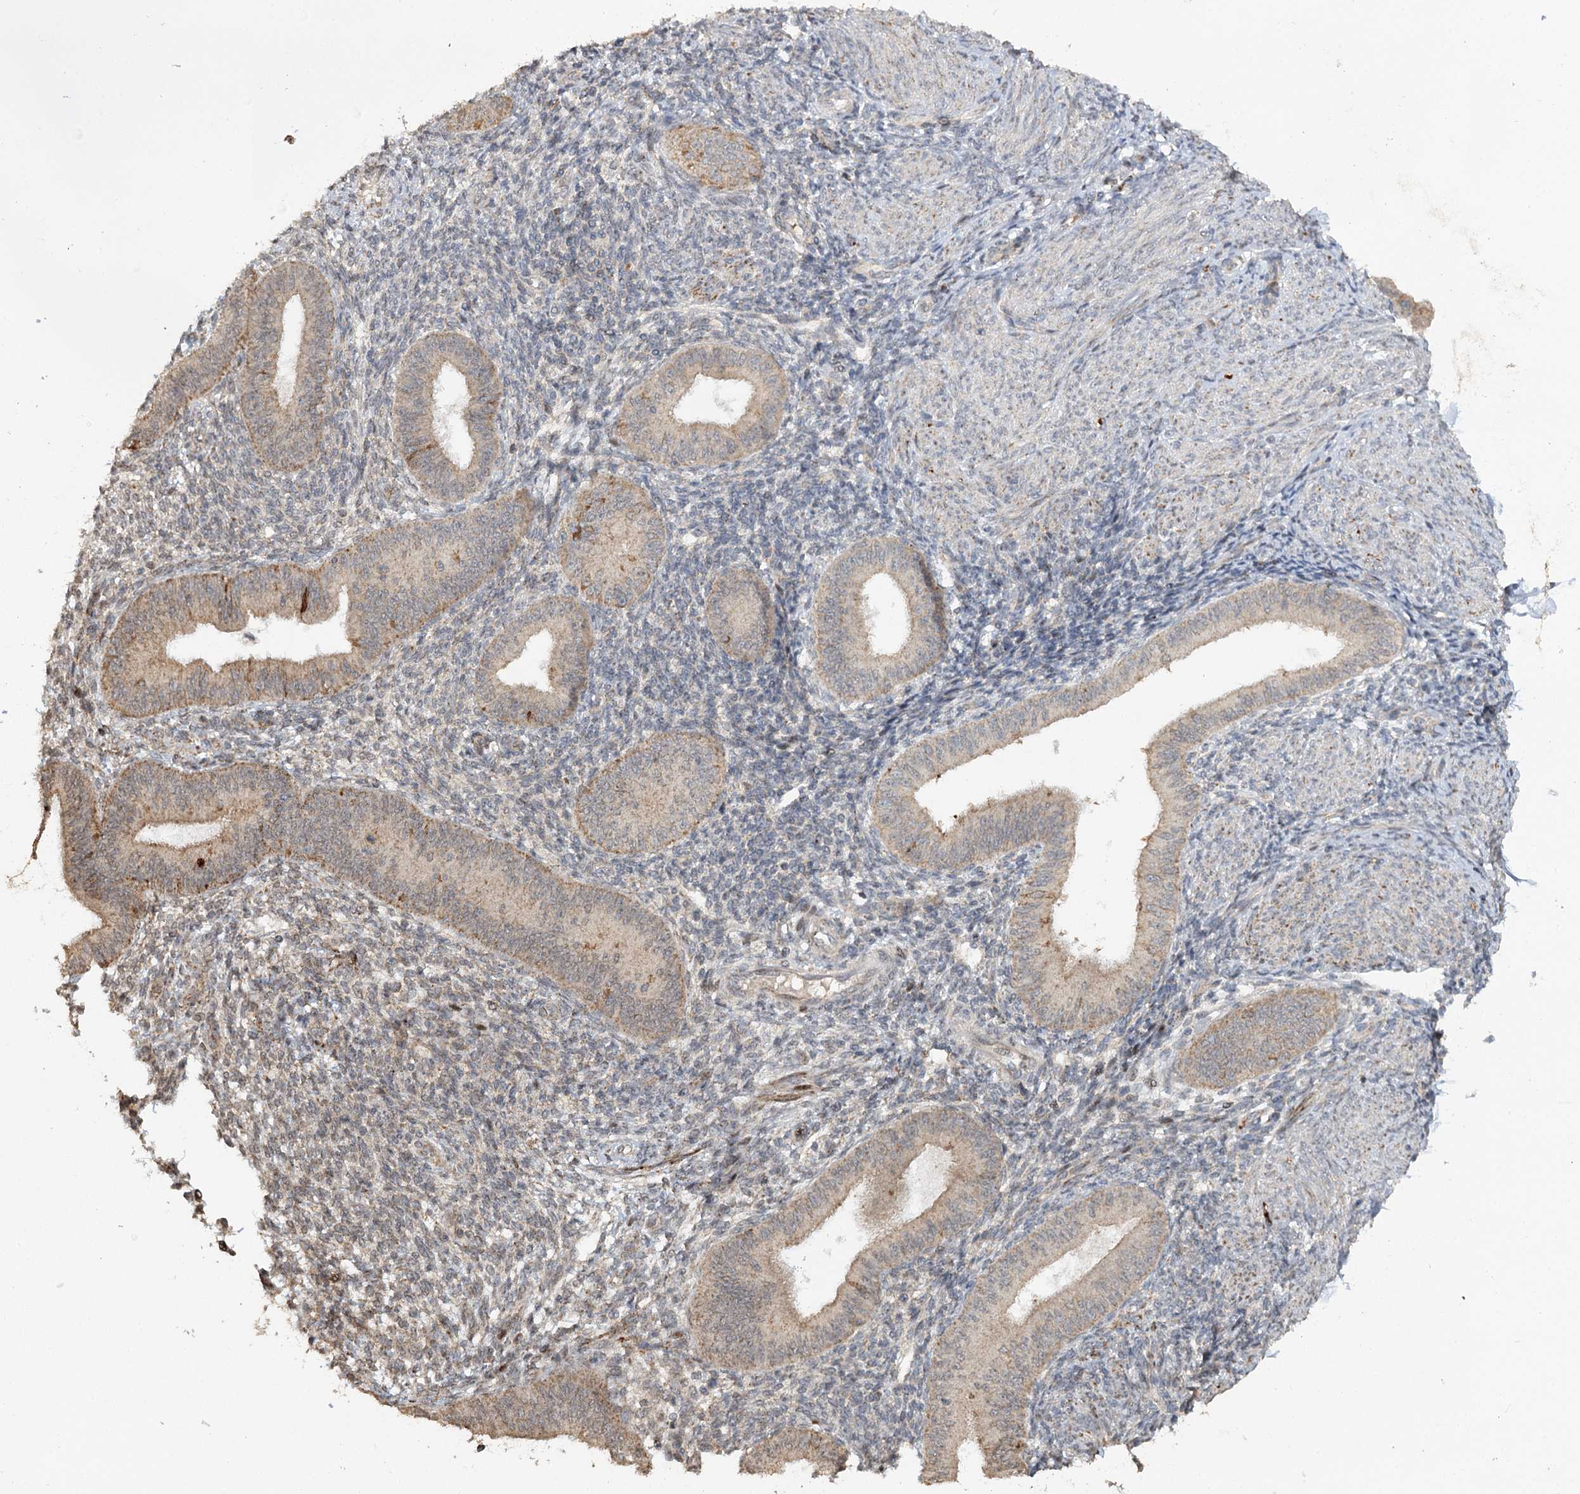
{"staining": {"intensity": "weak", "quantity": "<25%", "location": "cytoplasmic/membranous"}, "tissue": "endometrium", "cell_type": "Cells in endometrial stroma", "image_type": "normal", "snomed": [{"axis": "morphology", "description": "Normal tissue, NOS"}, {"axis": "topography", "description": "Uterus"}, {"axis": "topography", "description": "Endometrium"}], "caption": "Micrograph shows no protein positivity in cells in endometrial stroma of normal endometrium.", "gene": "ZNRF3", "patient": {"sex": "female", "age": 48}}